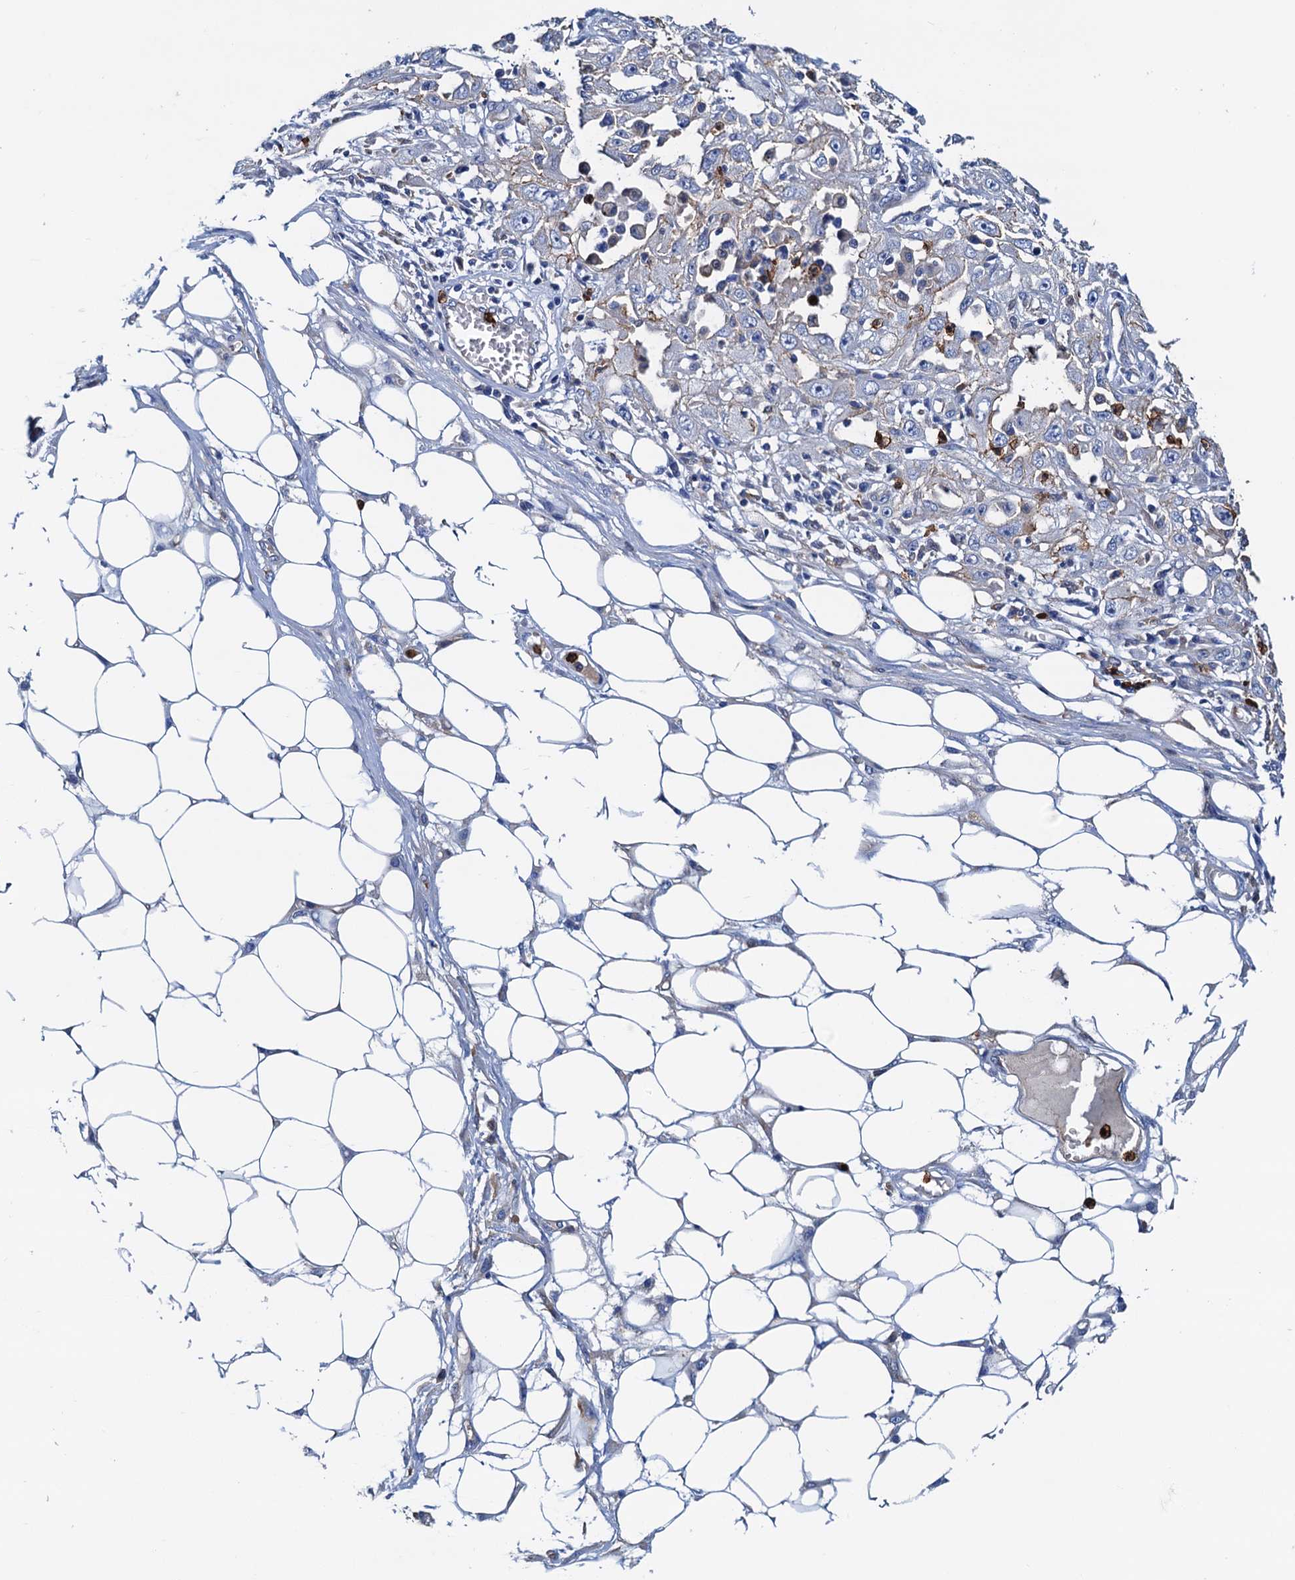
{"staining": {"intensity": "weak", "quantity": "<25%", "location": "cytoplasmic/membranous"}, "tissue": "skin cancer", "cell_type": "Tumor cells", "image_type": "cancer", "snomed": [{"axis": "morphology", "description": "Squamous cell carcinoma, NOS"}, {"axis": "morphology", "description": "Squamous cell carcinoma, metastatic, NOS"}, {"axis": "topography", "description": "Skin"}, {"axis": "topography", "description": "Lymph node"}], "caption": "Immunohistochemical staining of squamous cell carcinoma (skin) shows no significant positivity in tumor cells.", "gene": "RASSF9", "patient": {"sex": "male", "age": 75}}